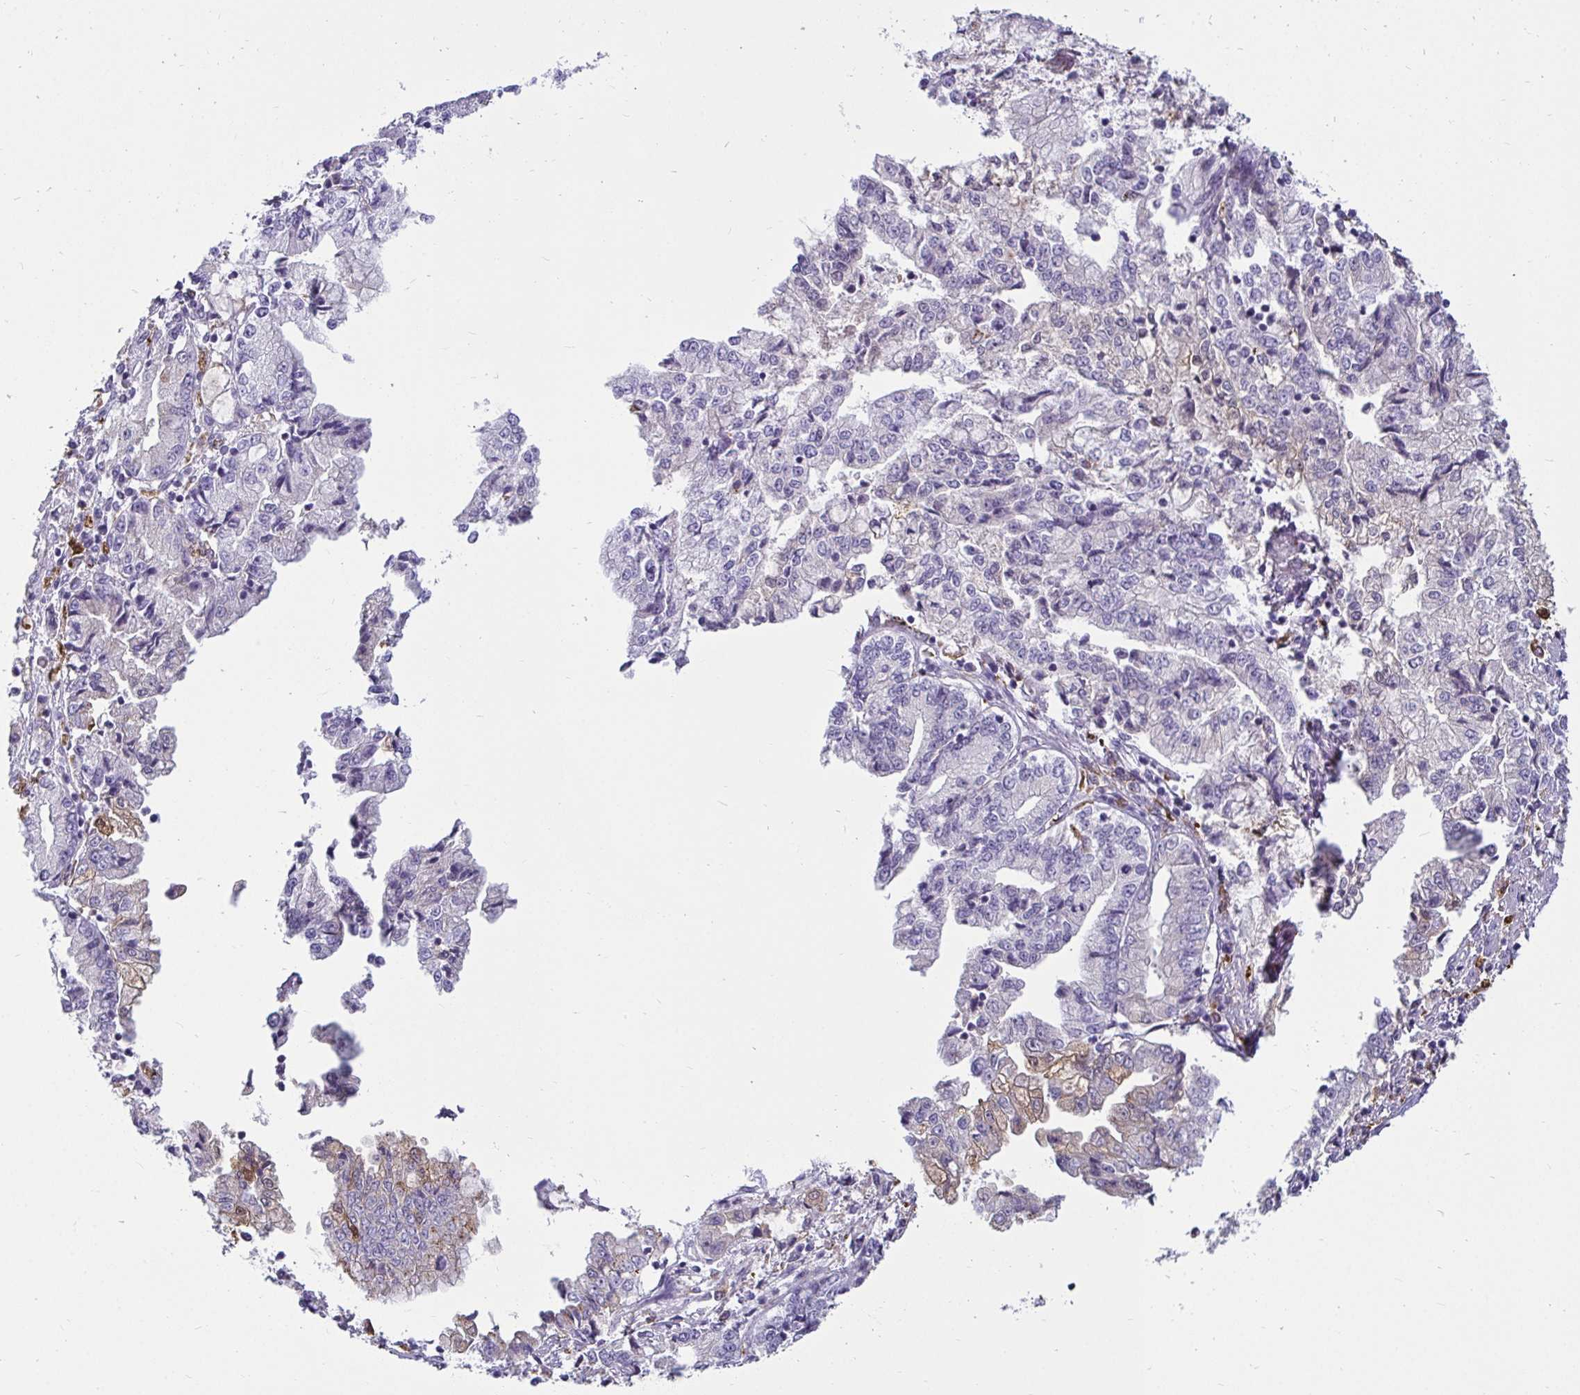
{"staining": {"intensity": "negative", "quantity": "none", "location": "none"}, "tissue": "stomach cancer", "cell_type": "Tumor cells", "image_type": "cancer", "snomed": [{"axis": "morphology", "description": "Adenocarcinoma, NOS"}, {"axis": "topography", "description": "Stomach, upper"}], "caption": "Protein analysis of stomach cancer demonstrates no significant staining in tumor cells. (Immunohistochemistry, brightfield microscopy, high magnification).", "gene": "CTSZ", "patient": {"sex": "female", "age": 74}}